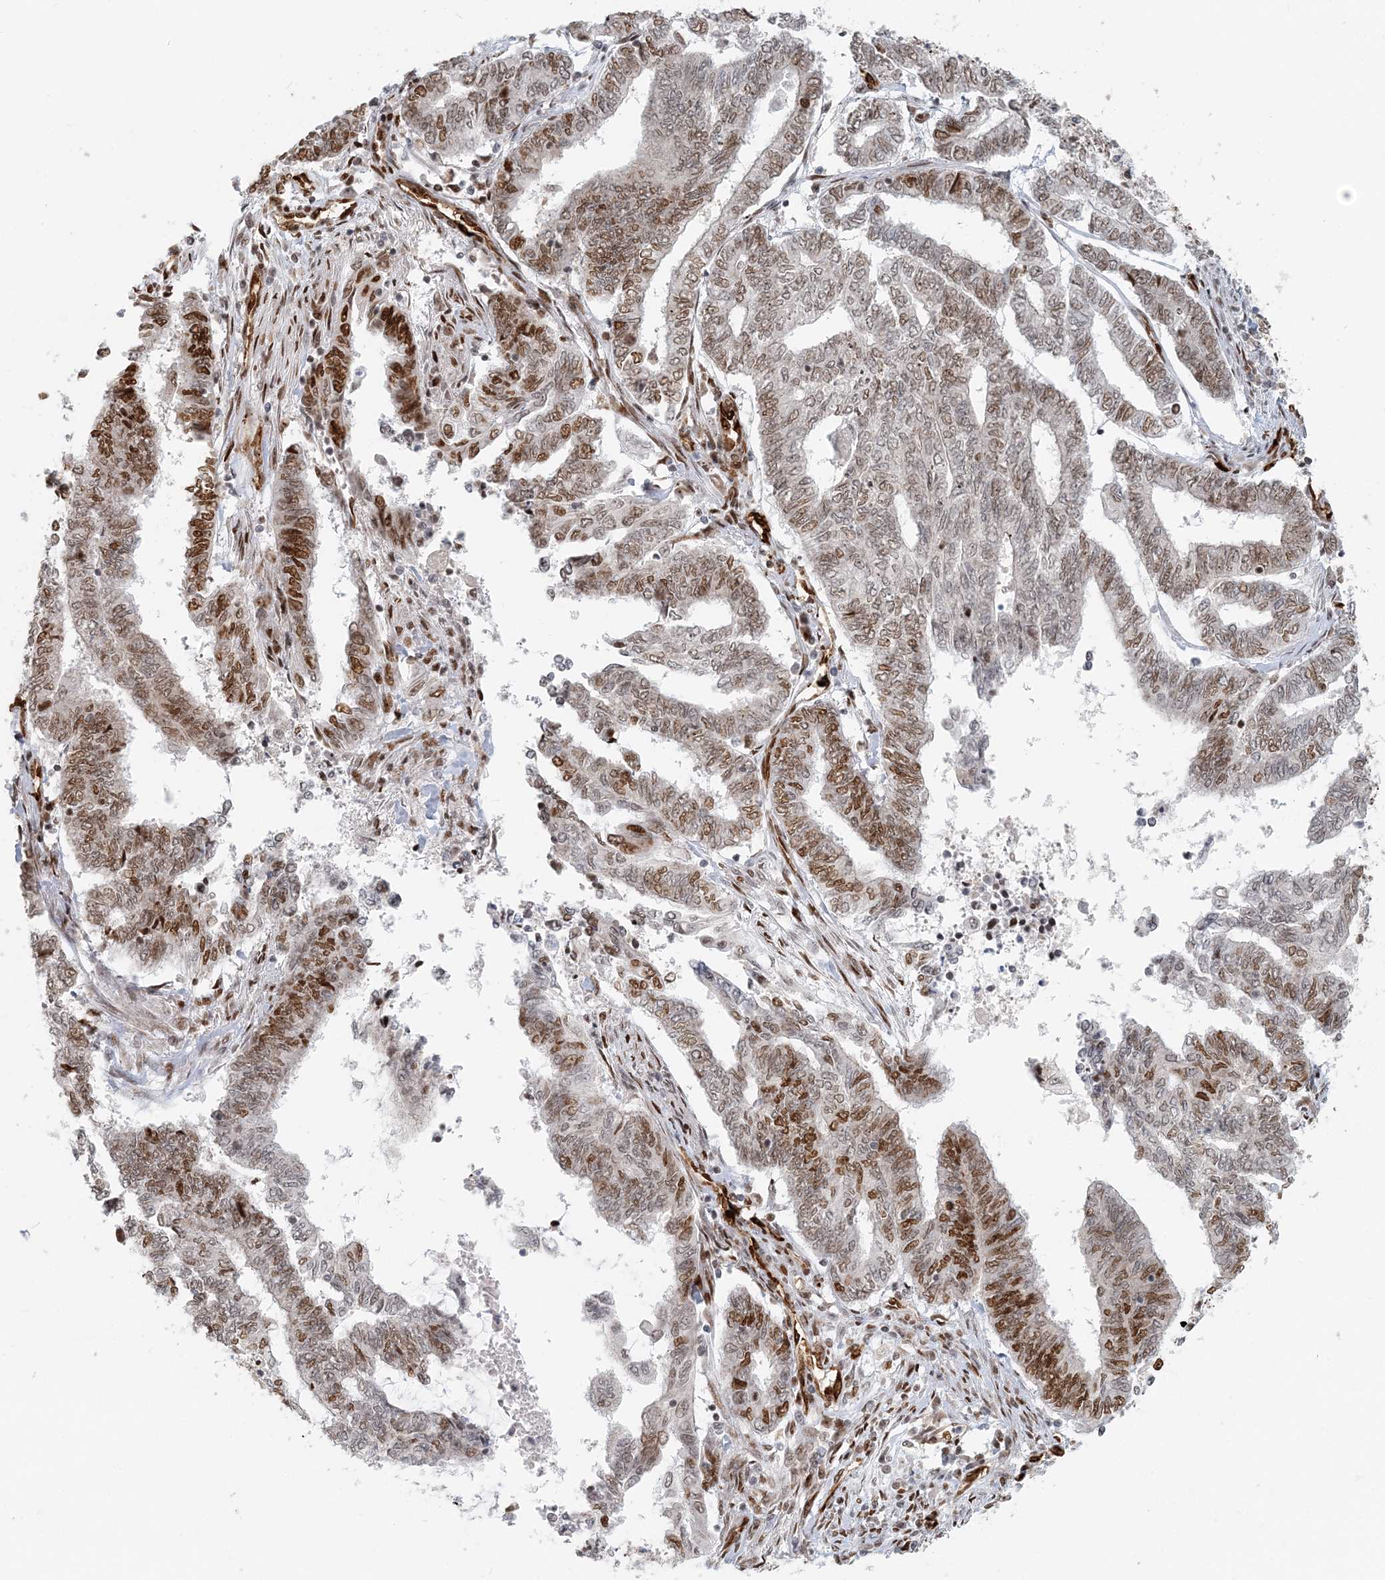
{"staining": {"intensity": "strong", "quantity": ">75%", "location": "nuclear"}, "tissue": "endometrial cancer", "cell_type": "Tumor cells", "image_type": "cancer", "snomed": [{"axis": "morphology", "description": "Adenocarcinoma, NOS"}, {"axis": "topography", "description": "Uterus"}, {"axis": "topography", "description": "Endometrium"}], "caption": "A histopathology image of human endometrial cancer (adenocarcinoma) stained for a protein exhibits strong nuclear brown staining in tumor cells.", "gene": "BAZ1B", "patient": {"sex": "female", "age": 70}}